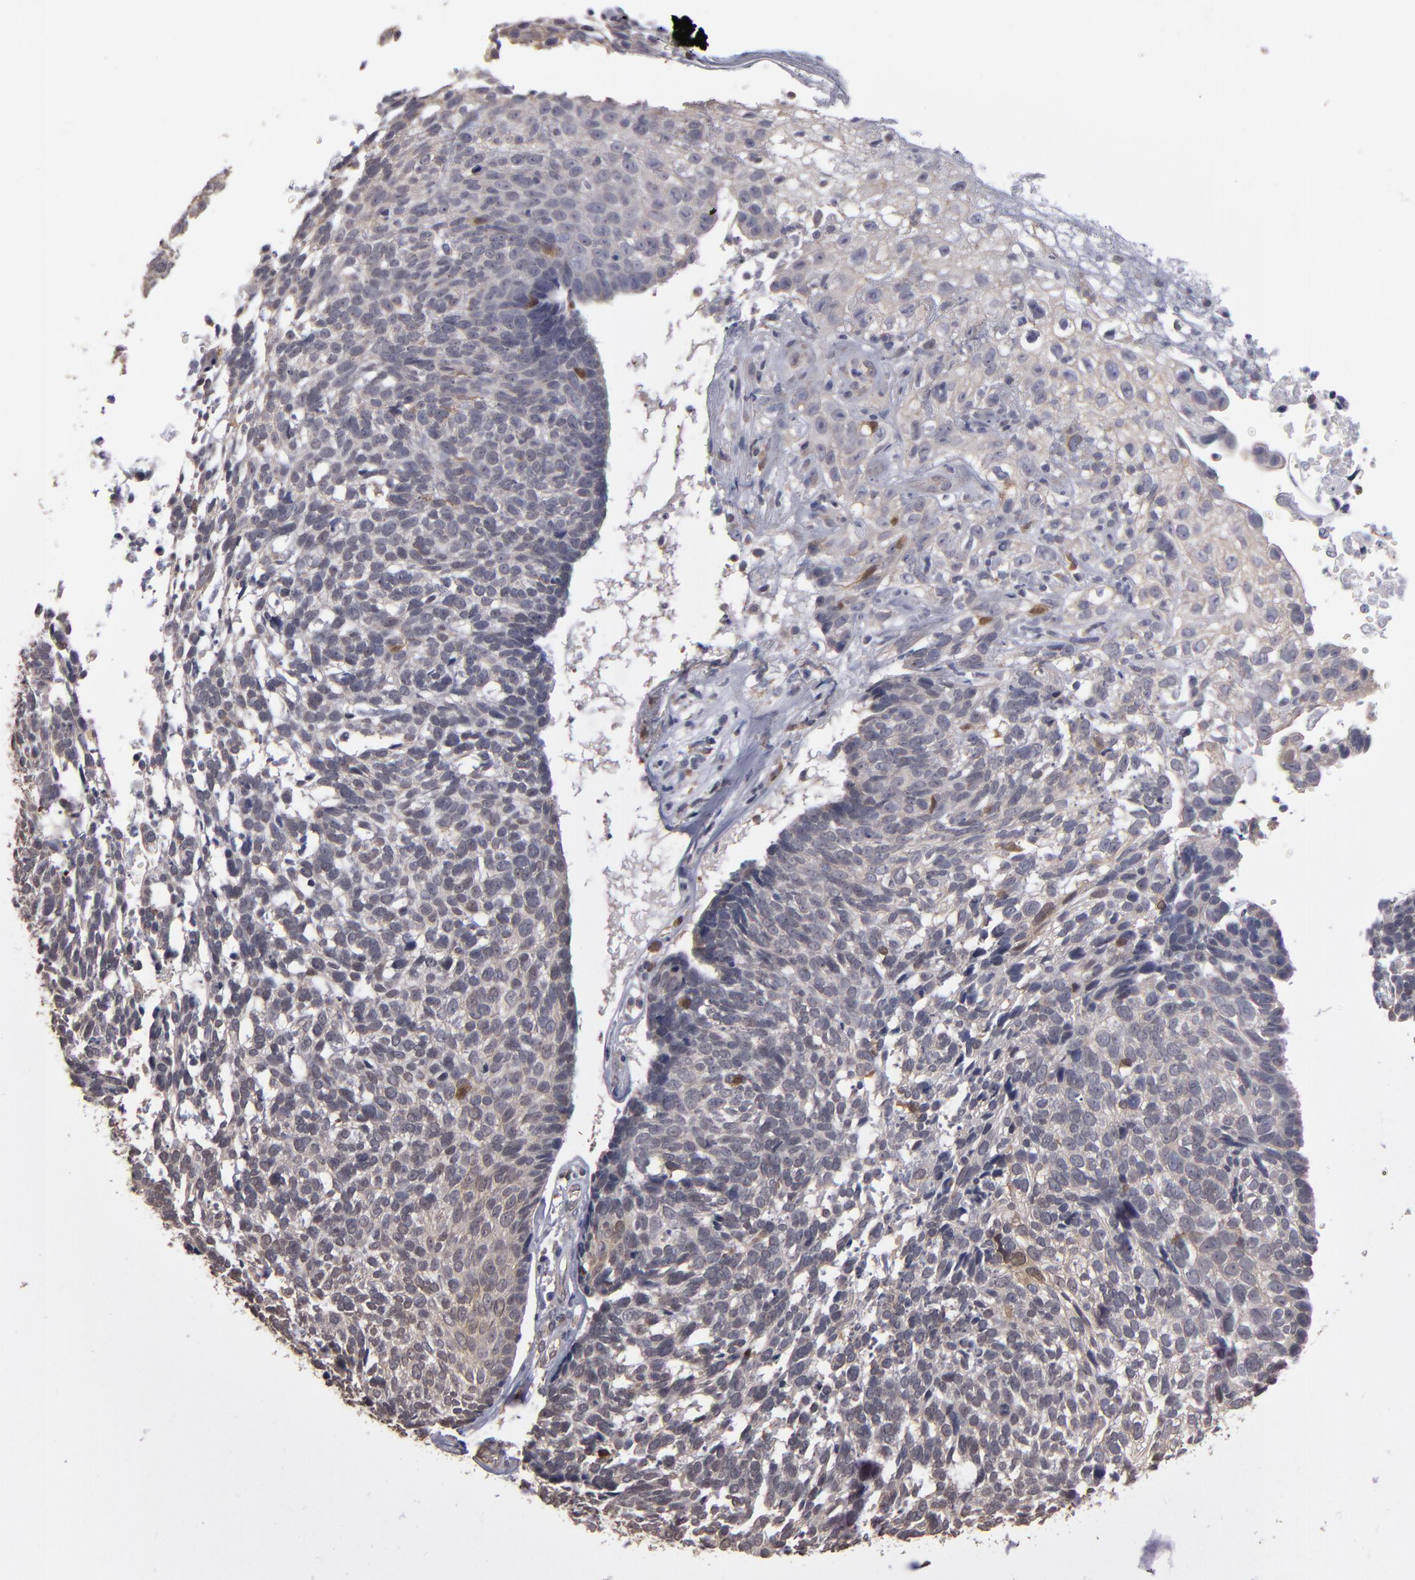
{"staining": {"intensity": "weak", "quantity": ">75%", "location": "cytoplasmic/membranous"}, "tissue": "skin cancer", "cell_type": "Tumor cells", "image_type": "cancer", "snomed": [{"axis": "morphology", "description": "Basal cell carcinoma"}, {"axis": "topography", "description": "Skin"}], "caption": "About >75% of tumor cells in human skin basal cell carcinoma reveal weak cytoplasmic/membranous protein staining as visualized by brown immunohistochemical staining.", "gene": "NDRG2", "patient": {"sex": "male", "age": 72}}